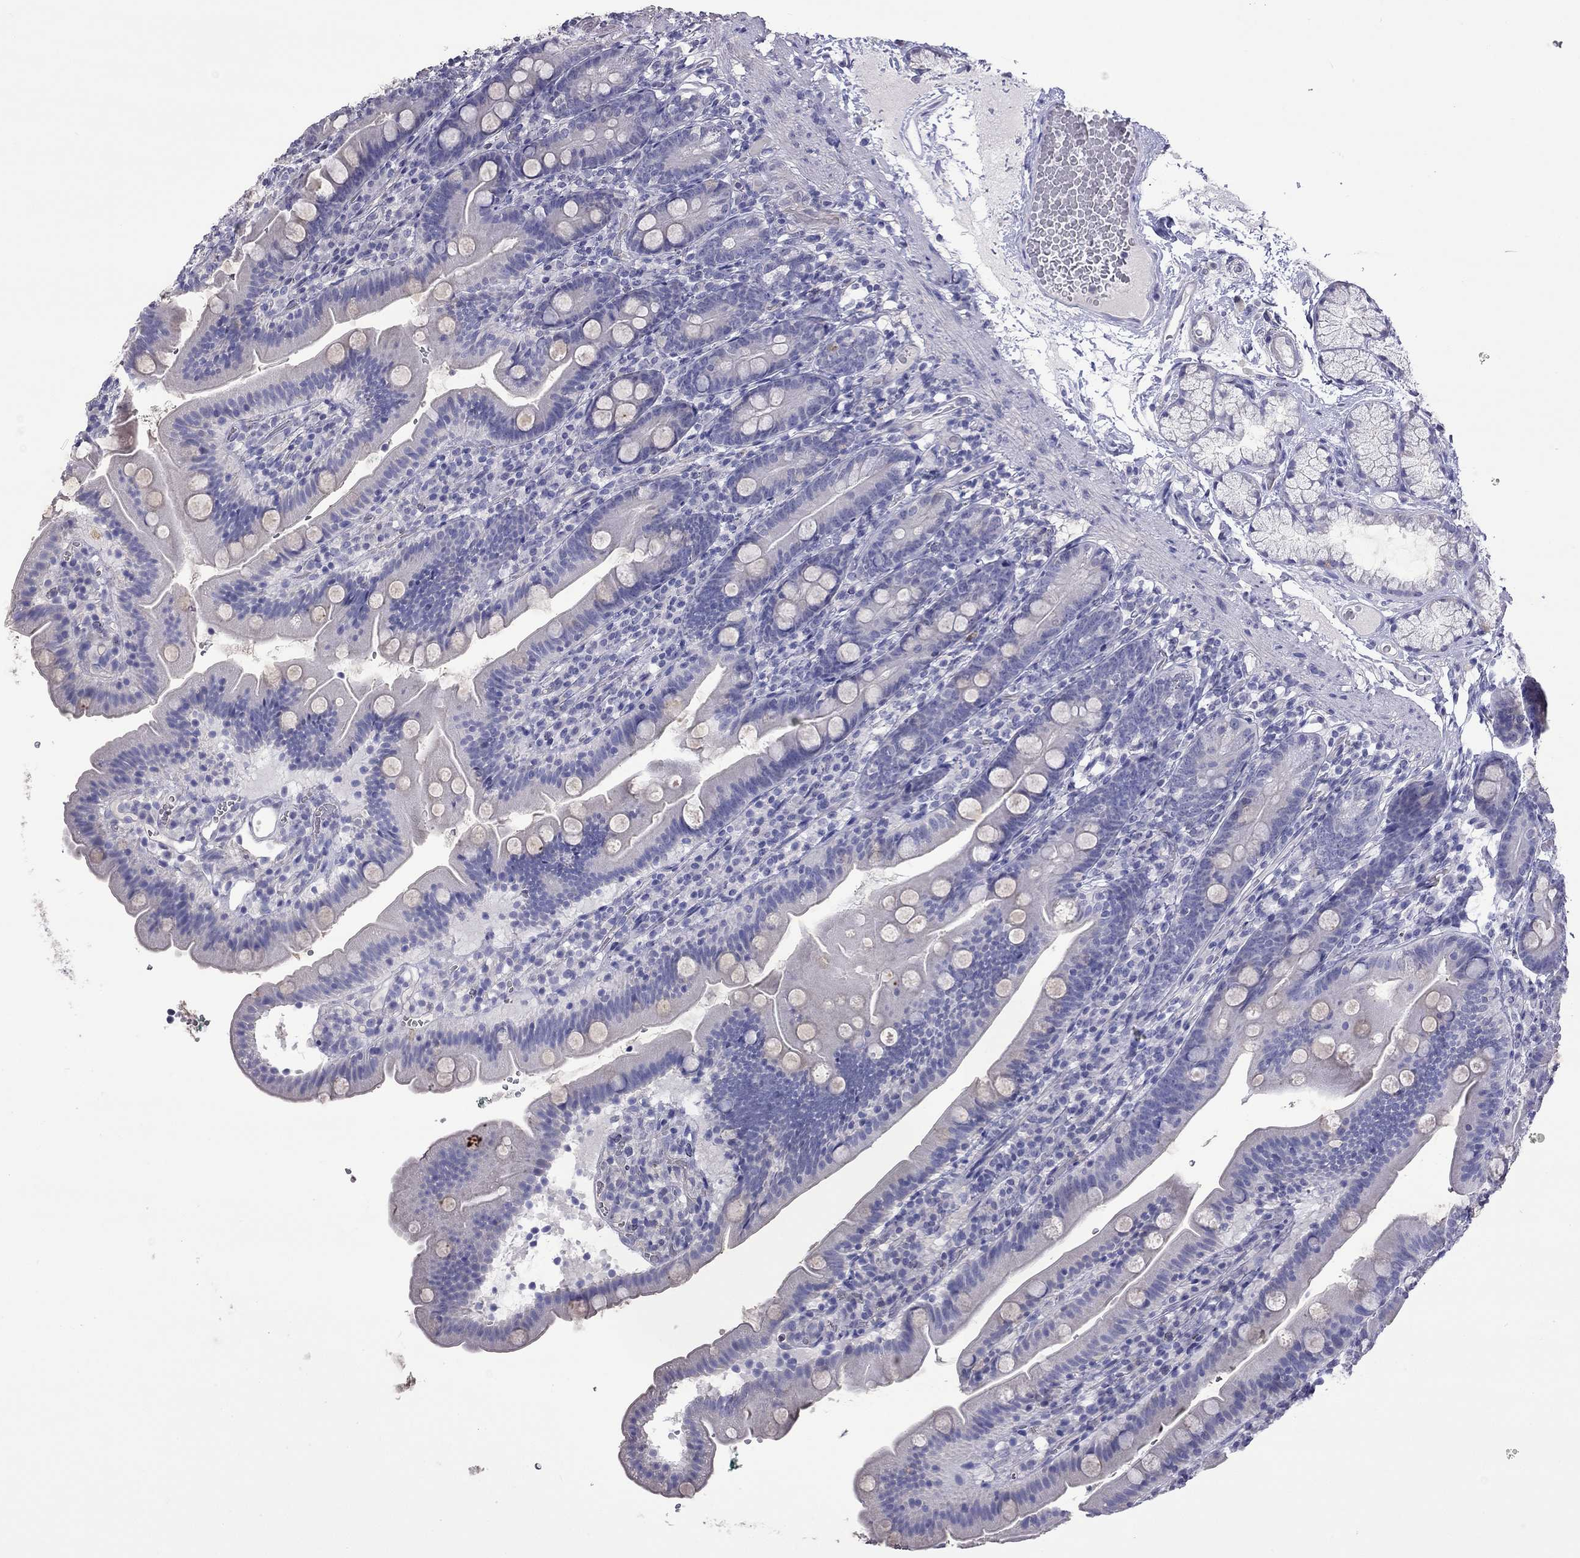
{"staining": {"intensity": "negative", "quantity": "none", "location": "none"}, "tissue": "duodenum", "cell_type": "Glandular cells", "image_type": "normal", "snomed": [{"axis": "morphology", "description": "Normal tissue, NOS"}, {"axis": "topography", "description": "Duodenum"}], "caption": "The histopathology image shows no staining of glandular cells in unremarkable duodenum.", "gene": "FEZ1", "patient": {"sex": "female", "age": 67}}